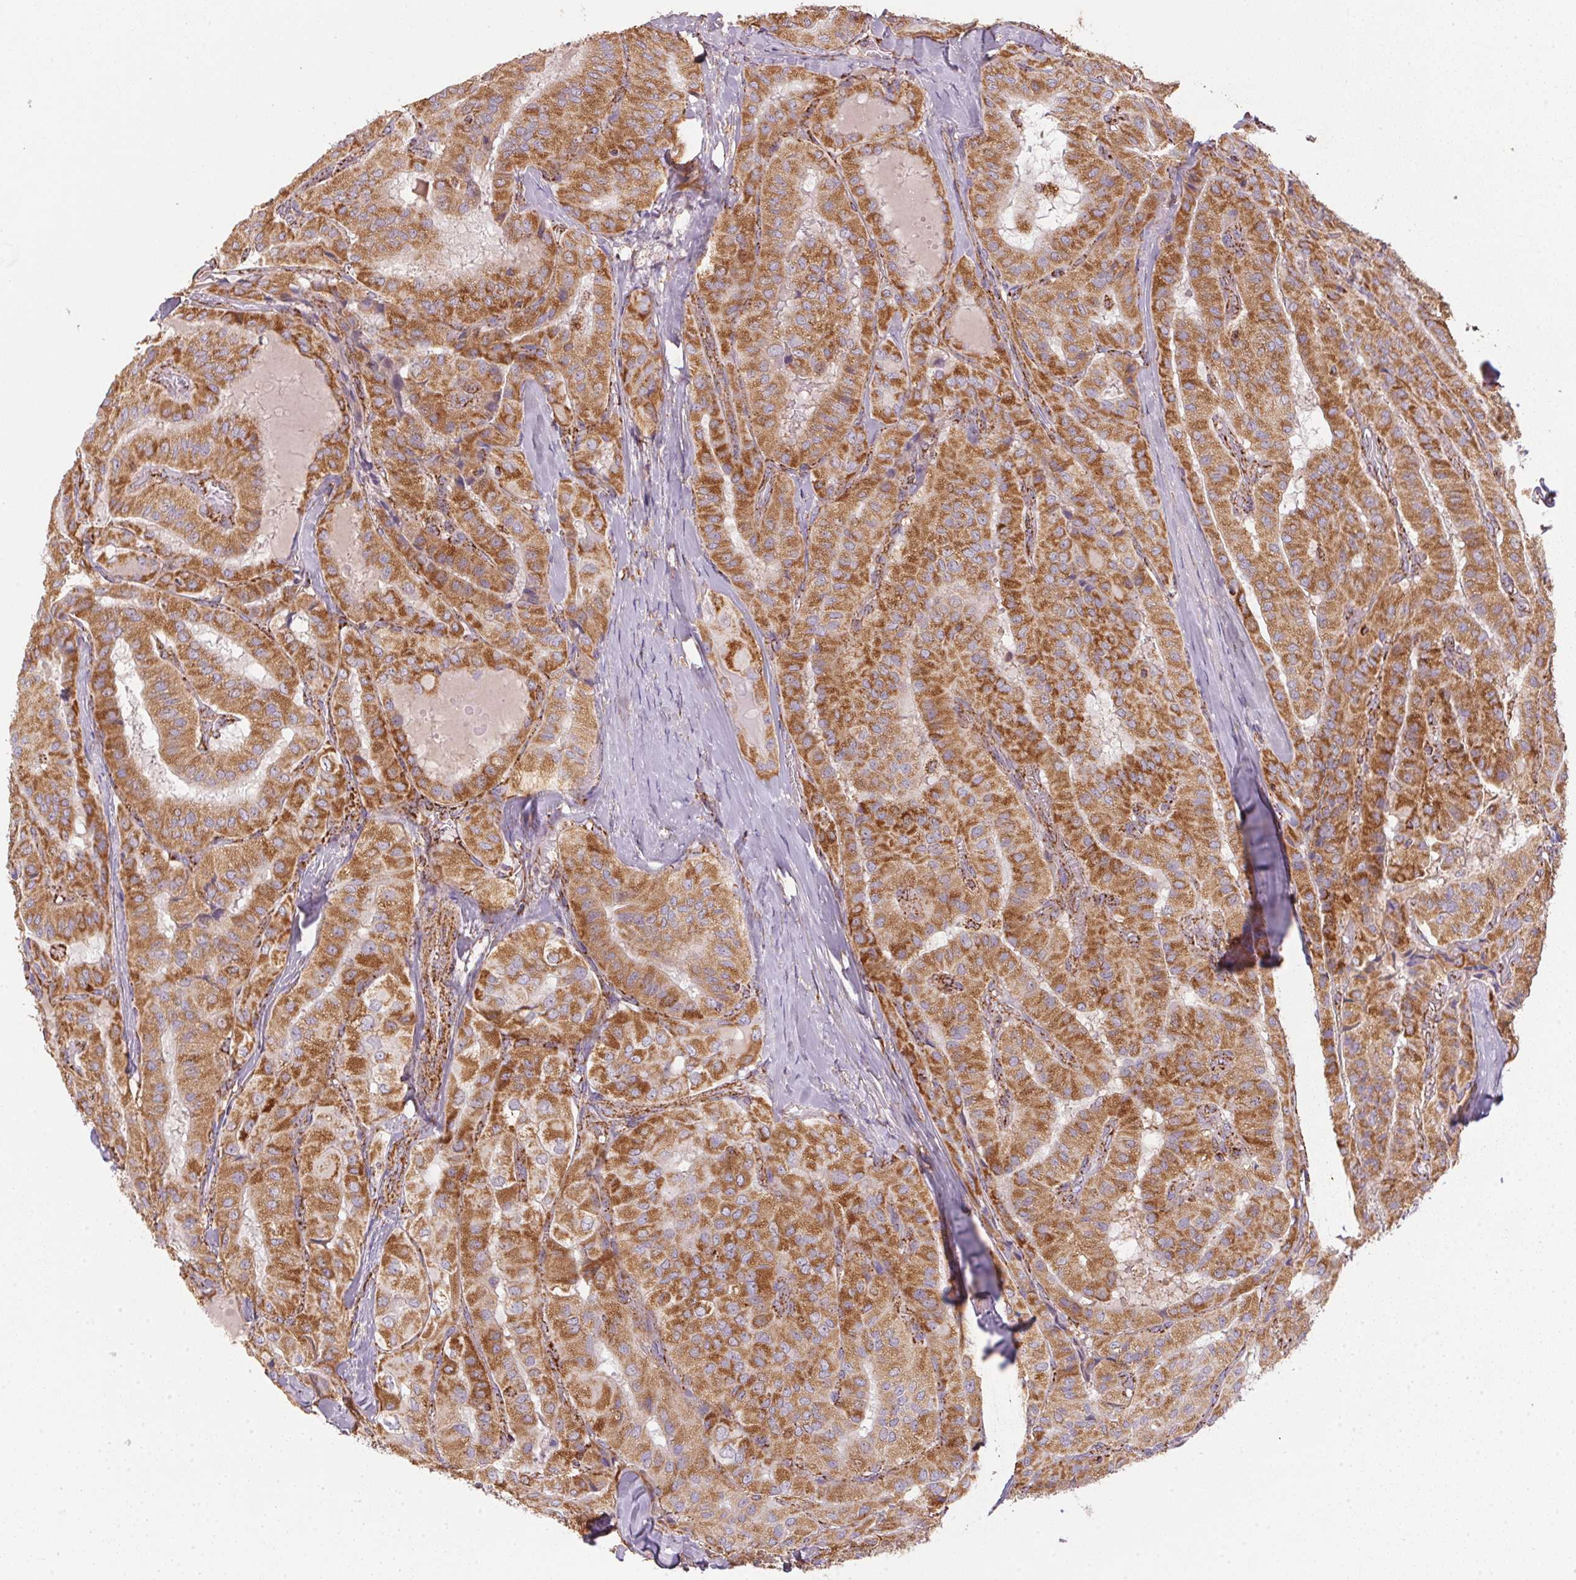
{"staining": {"intensity": "moderate", "quantity": ">75%", "location": "cytoplasmic/membranous"}, "tissue": "thyroid cancer", "cell_type": "Tumor cells", "image_type": "cancer", "snomed": [{"axis": "morphology", "description": "Normal tissue, NOS"}, {"axis": "morphology", "description": "Papillary adenocarcinoma, NOS"}, {"axis": "topography", "description": "Thyroid gland"}], "caption": "IHC image of human papillary adenocarcinoma (thyroid) stained for a protein (brown), which reveals medium levels of moderate cytoplasmic/membranous positivity in approximately >75% of tumor cells.", "gene": "NDUFS2", "patient": {"sex": "female", "age": 59}}